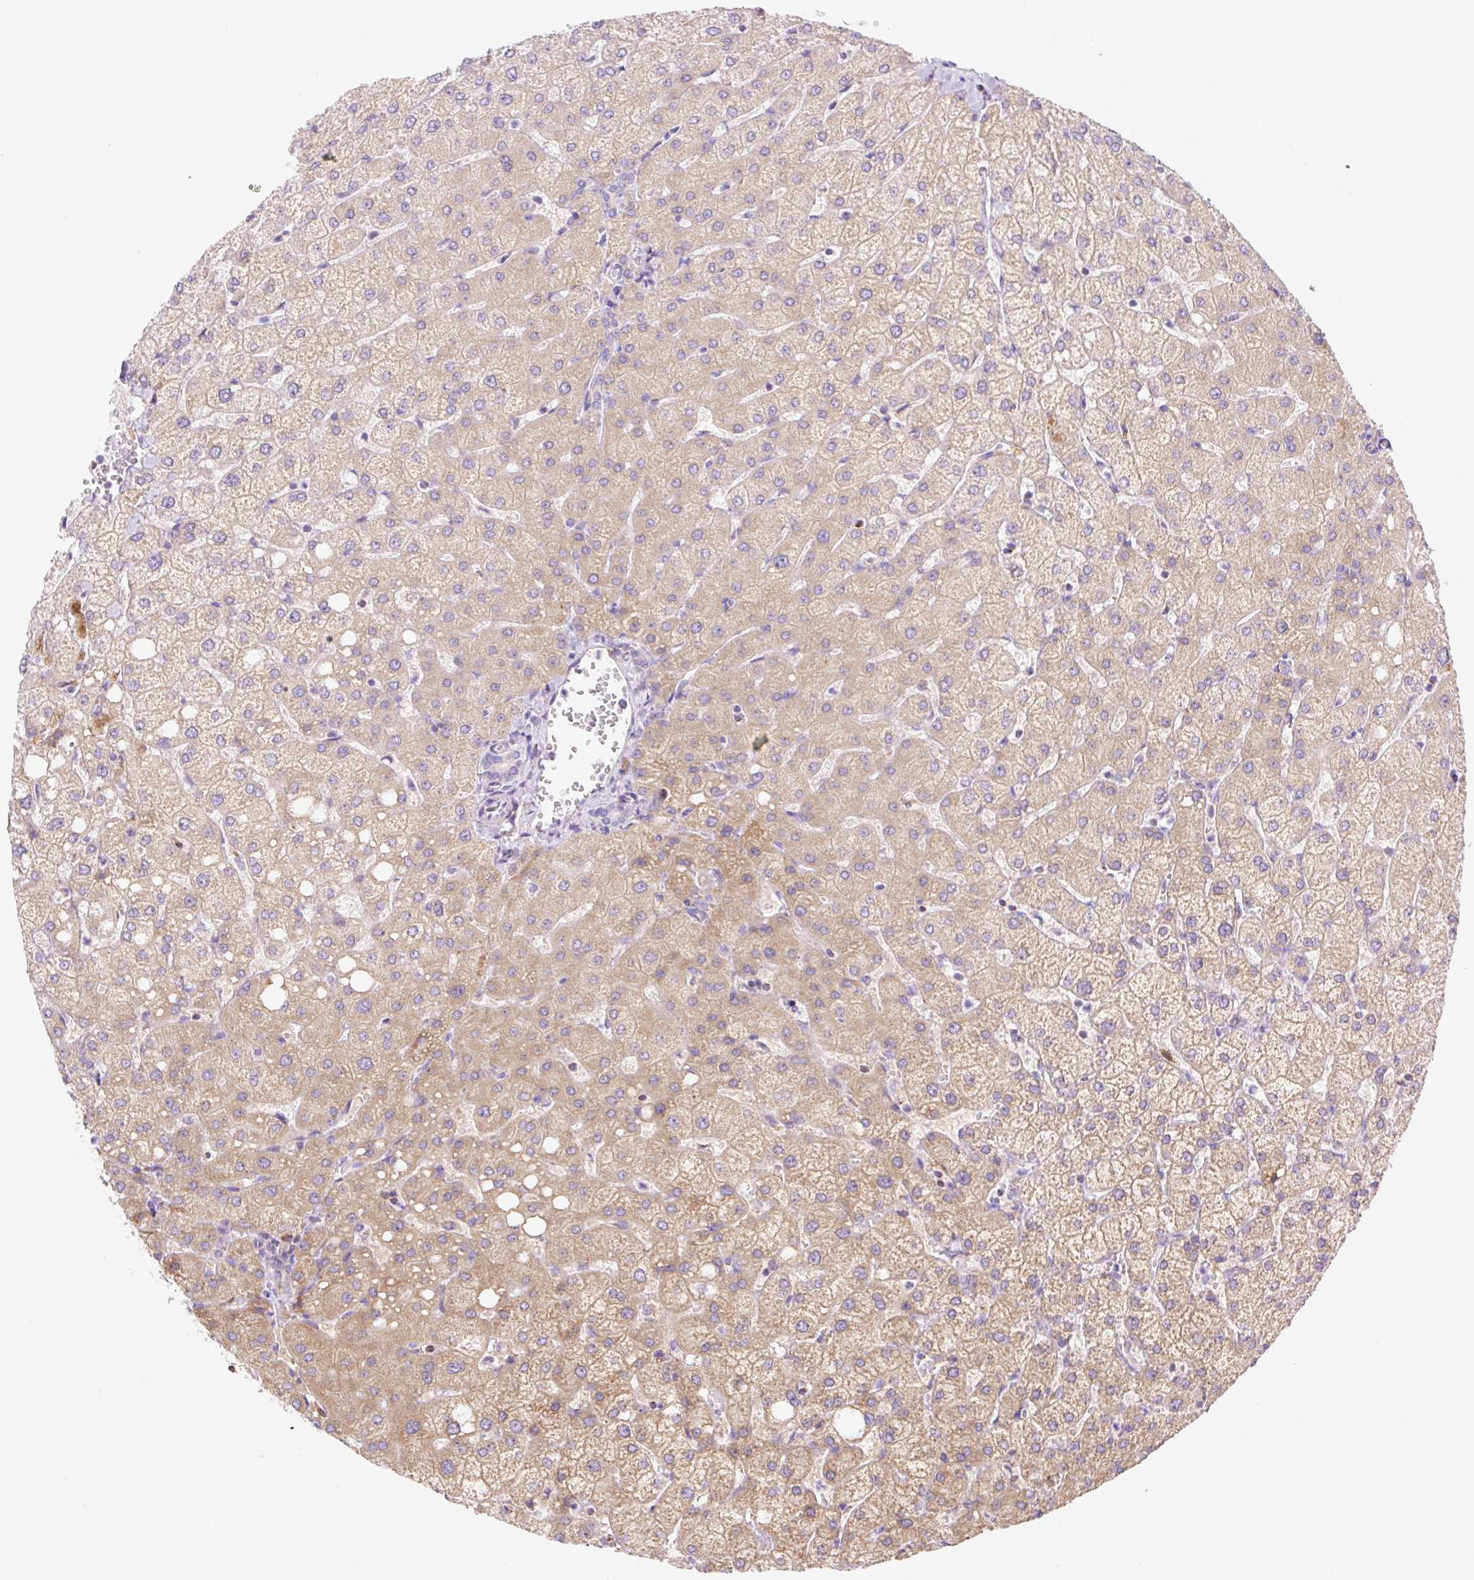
{"staining": {"intensity": "negative", "quantity": "none", "location": "none"}, "tissue": "liver", "cell_type": "Cholangiocytes", "image_type": "normal", "snomed": [{"axis": "morphology", "description": "Normal tissue, NOS"}, {"axis": "topography", "description": "Liver"}], "caption": "Cholangiocytes are negative for brown protein staining in benign liver. (Brightfield microscopy of DAB immunohistochemistry at high magnification).", "gene": "ETNK2", "patient": {"sex": "female", "age": 54}}